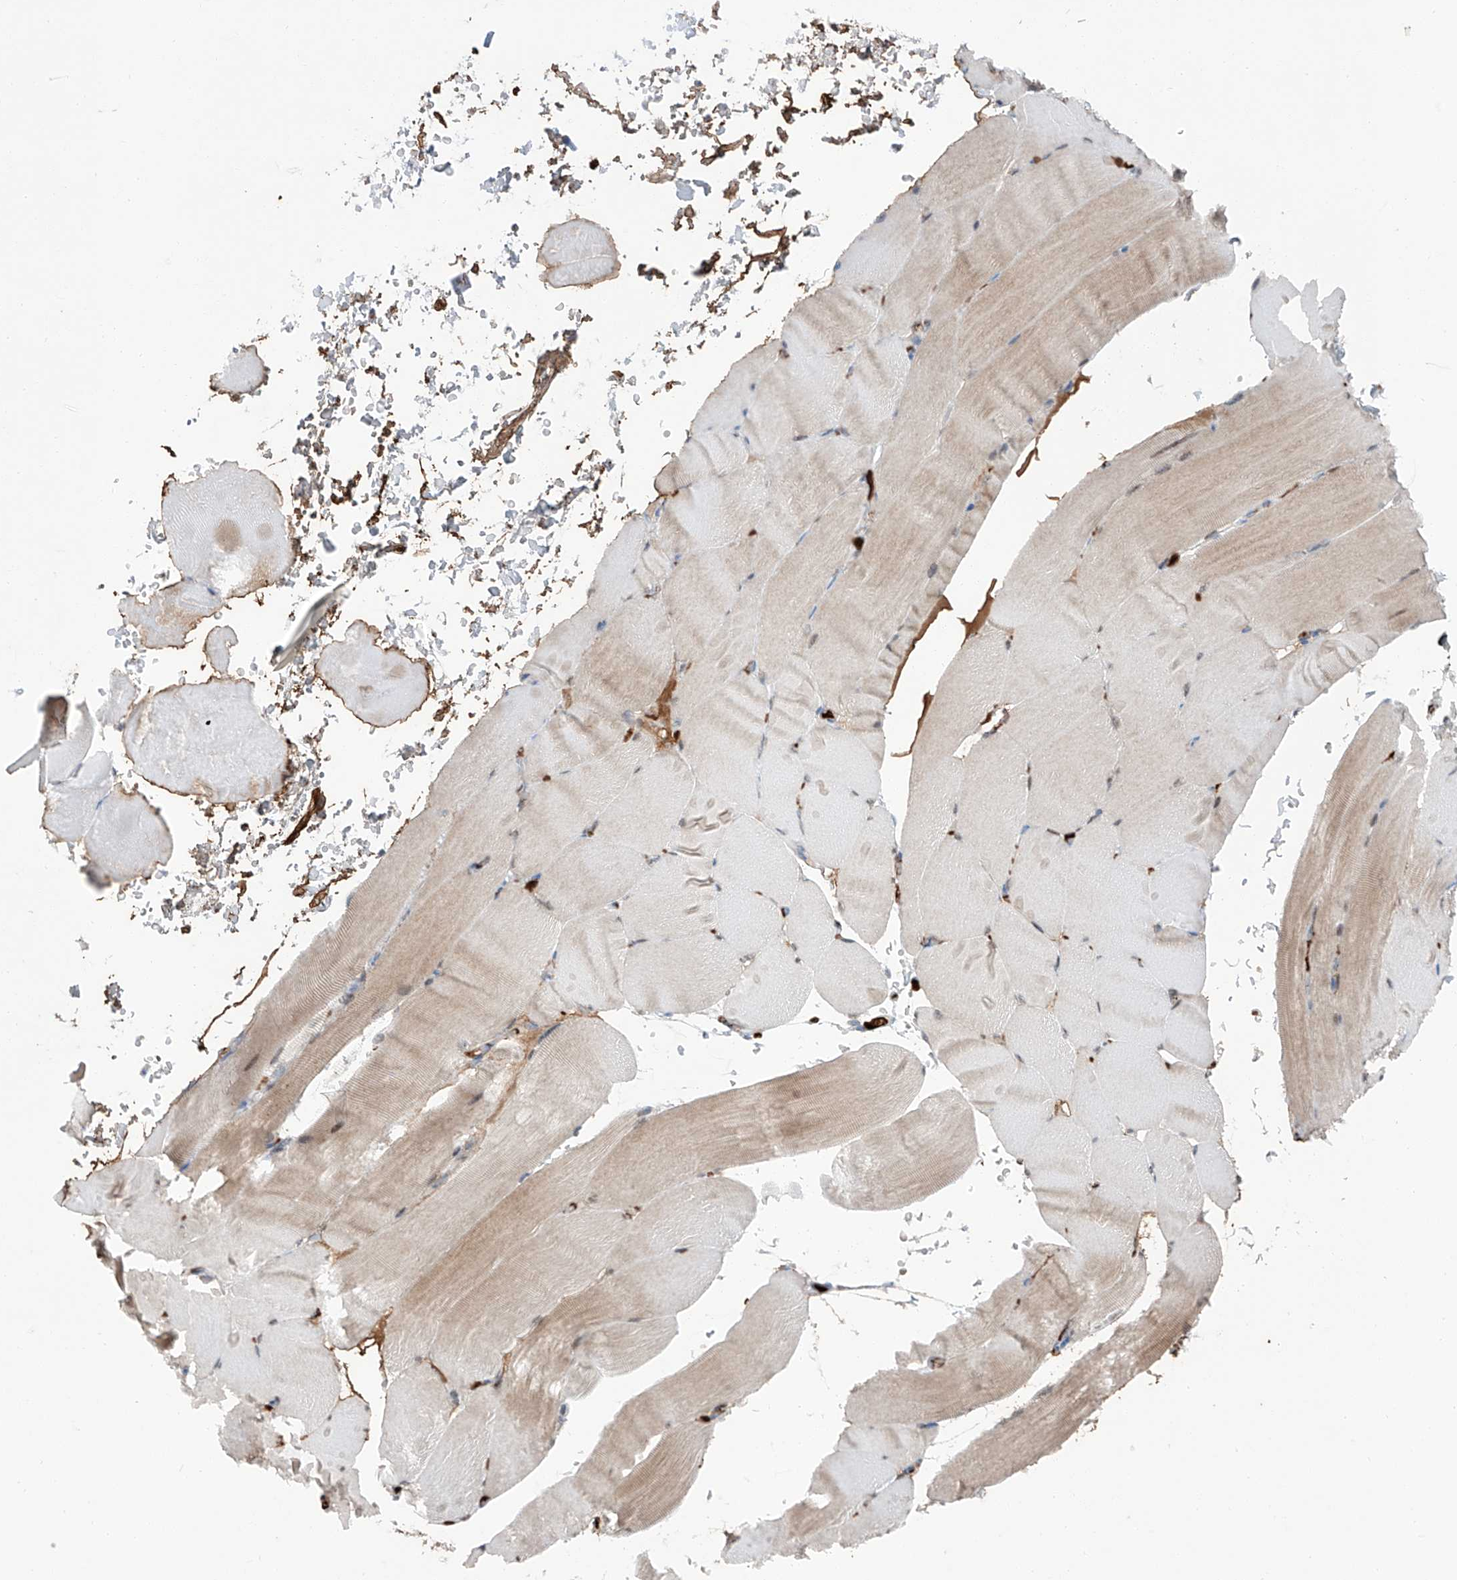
{"staining": {"intensity": "weak", "quantity": "<25%", "location": "cytoplasmic/membranous"}, "tissue": "skeletal muscle", "cell_type": "Myocytes", "image_type": "normal", "snomed": [{"axis": "morphology", "description": "Normal tissue, NOS"}, {"axis": "topography", "description": "Skeletal muscle"}, {"axis": "topography", "description": "Parathyroid gland"}], "caption": "Immunohistochemistry (IHC) of benign skeletal muscle demonstrates no positivity in myocytes.", "gene": "SIX4", "patient": {"sex": "female", "age": 37}}